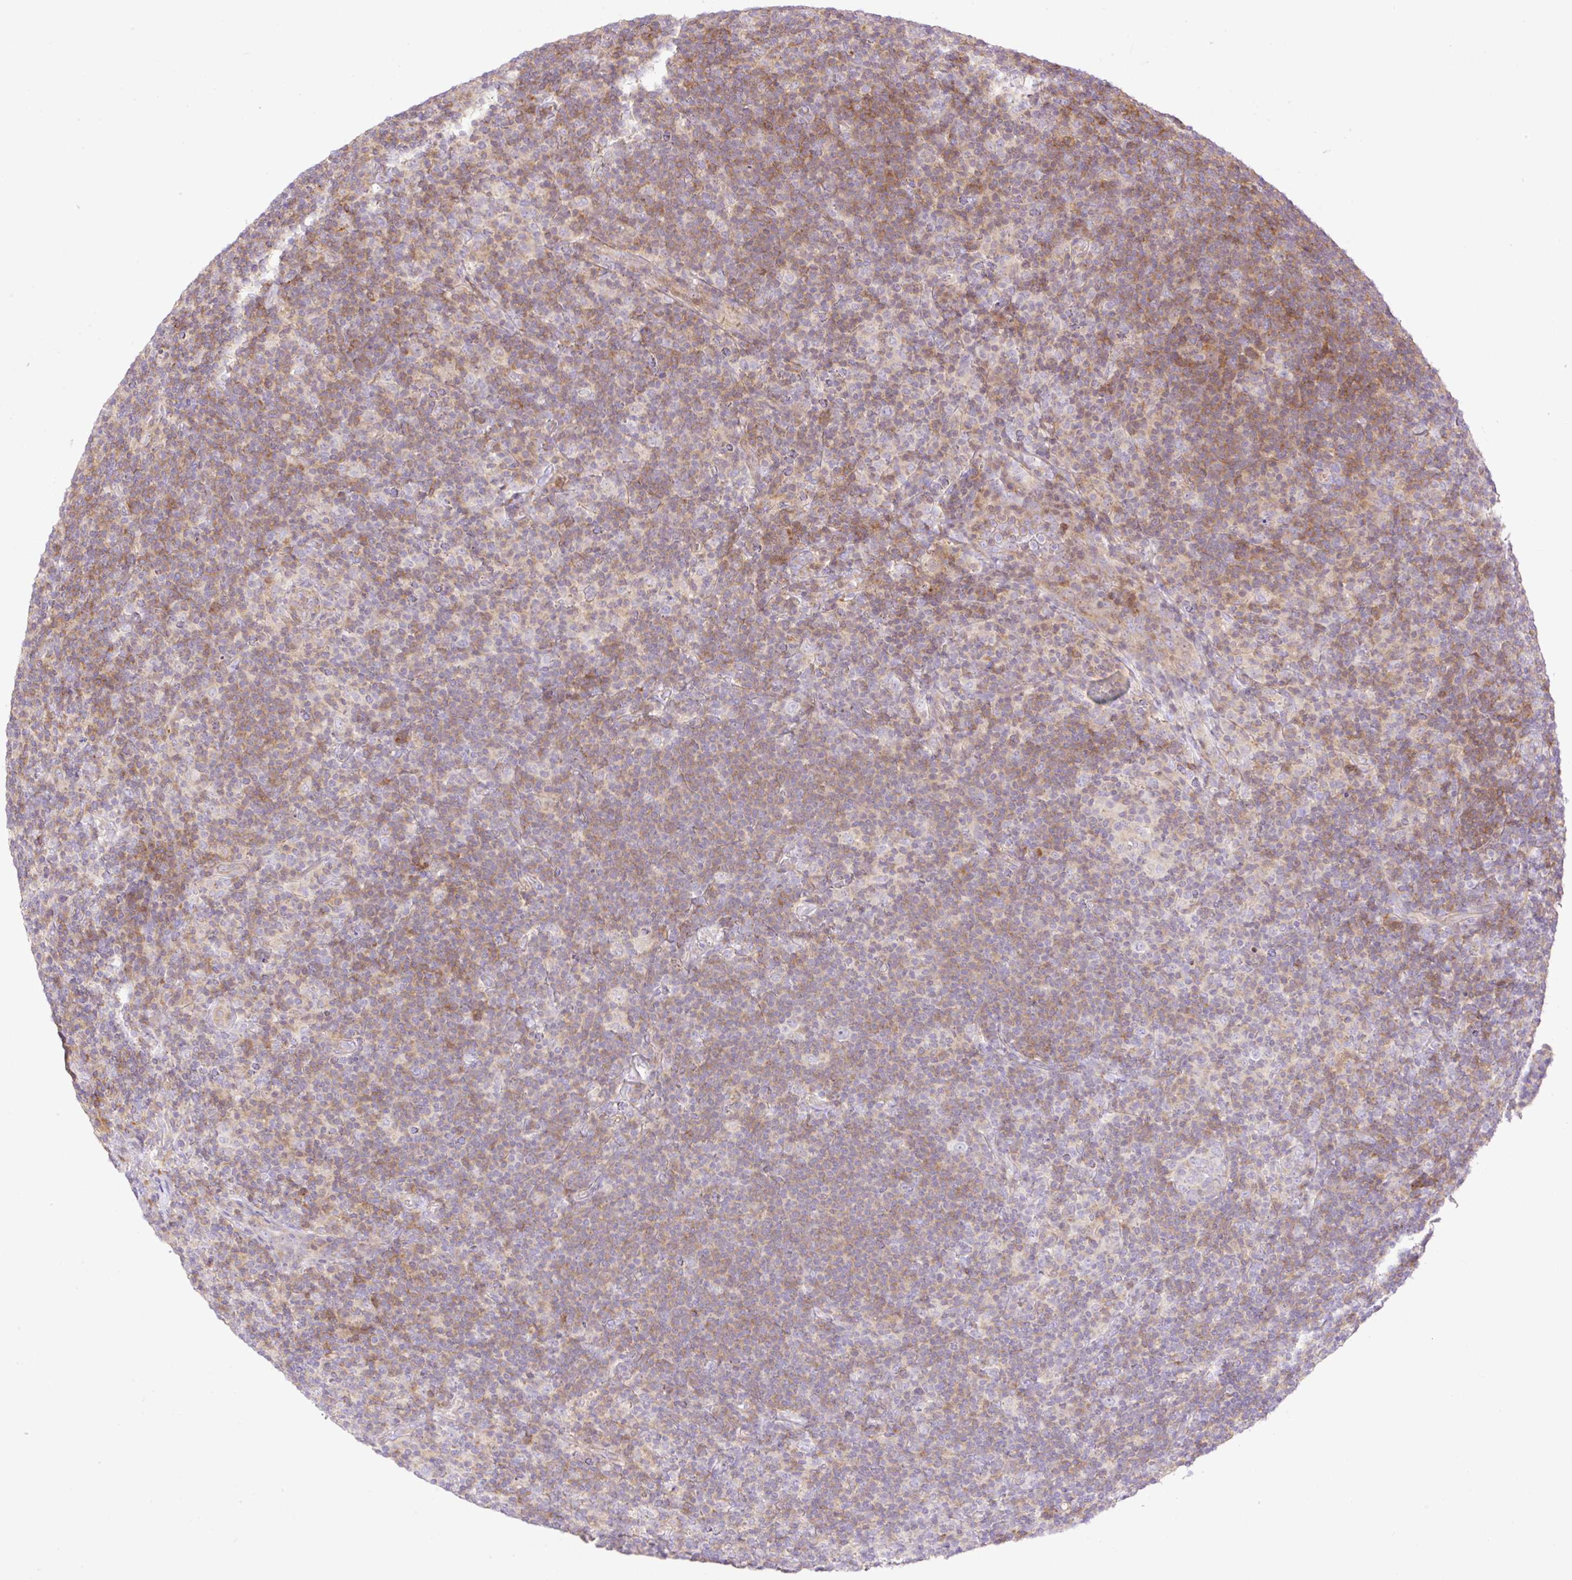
{"staining": {"intensity": "negative", "quantity": "none", "location": "none"}, "tissue": "lymphoma", "cell_type": "Tumor cells", "image_type": "cancer", "snomed": [{"axis": "morphology", "description": "Hodgkin's disease, NOS"}, {"axis": "topography", "description": "Lymph node"}], "caption": "DAB (3,3'-diaminobenzidine) immunohistochemical staining of lymphoma demonstrates no significant staining in tumor cells.", "gene": "VPS25", "patient": {"sex": "female", "age": 57}}